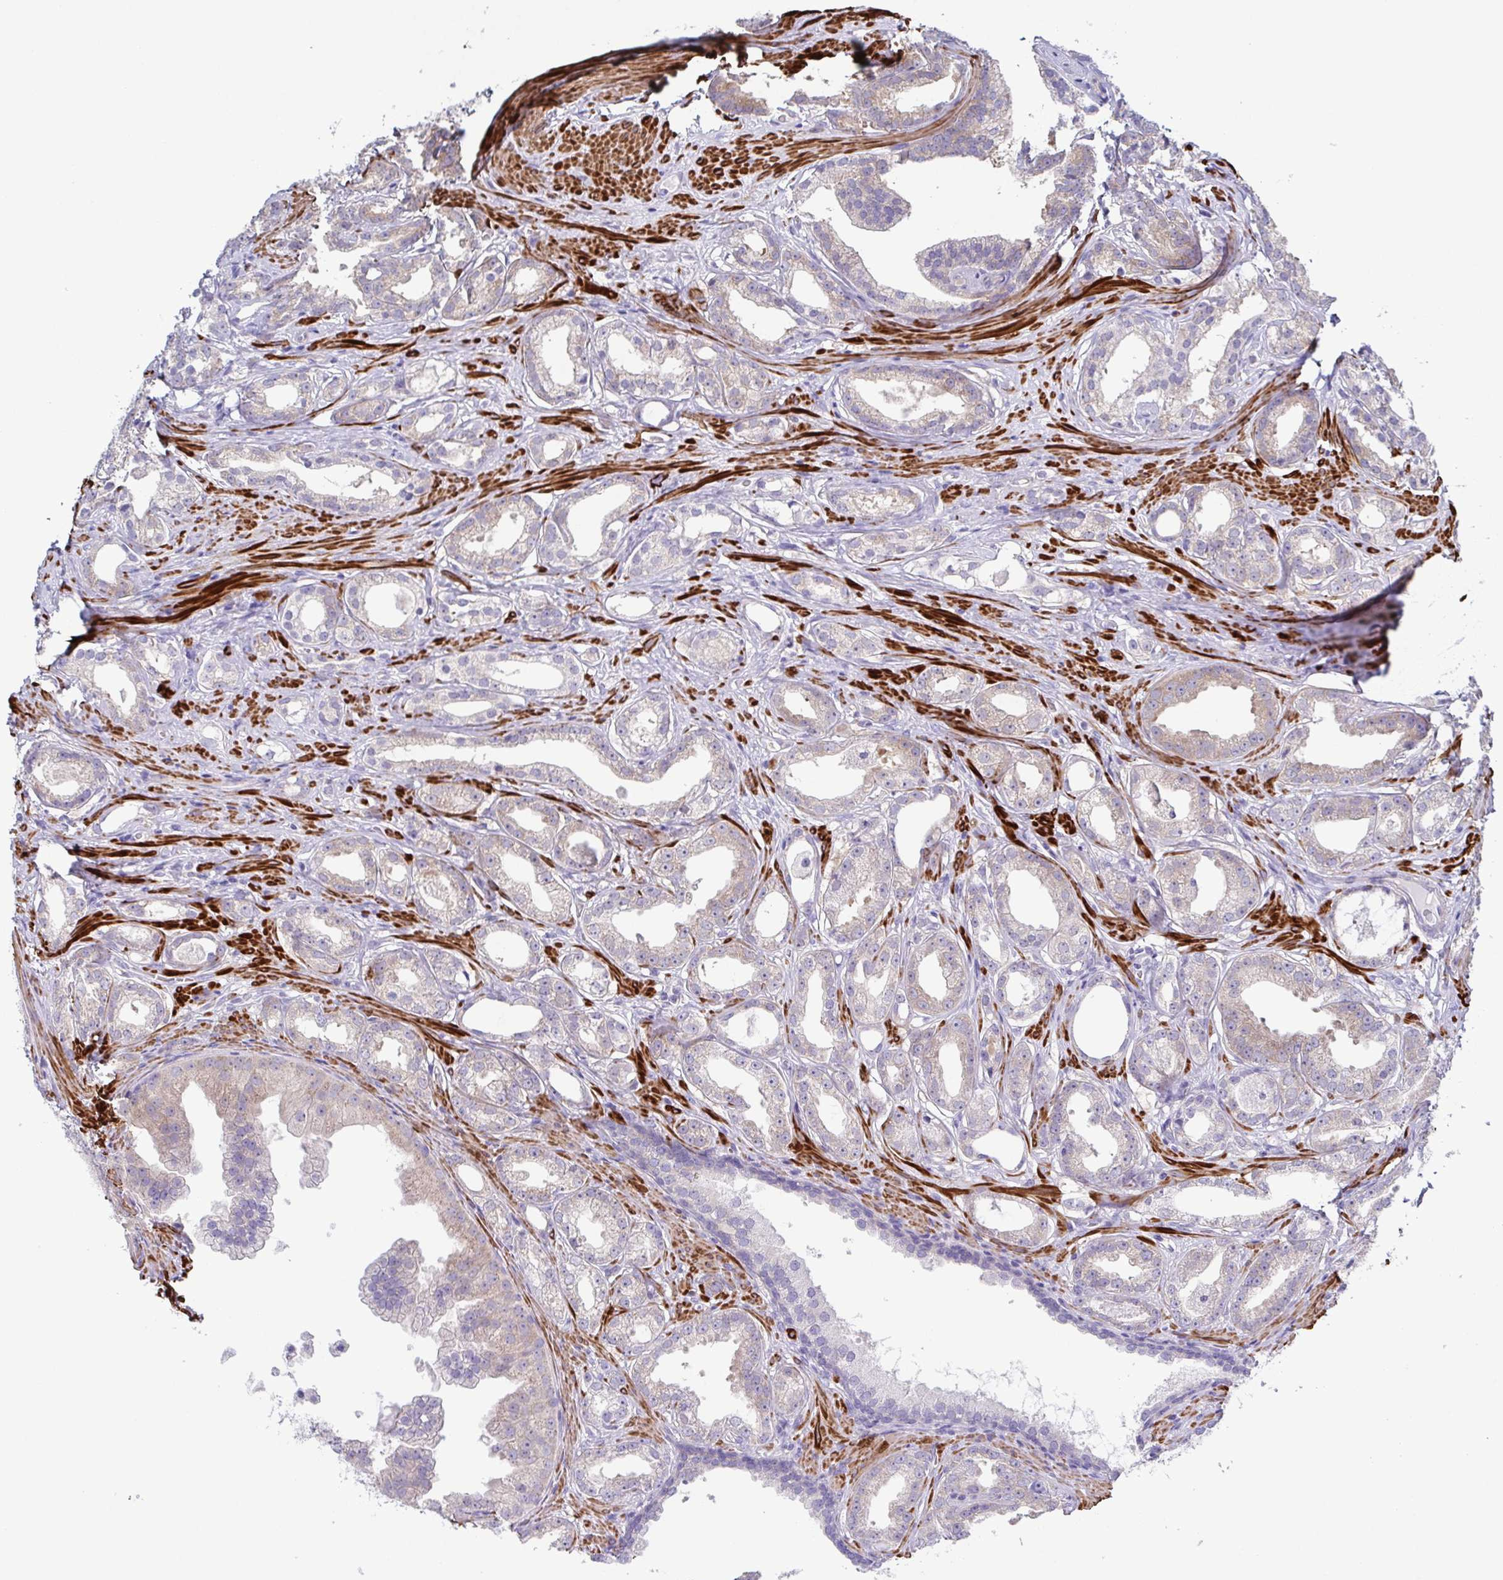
{"staining": {"intensity": "weak", "quantity": "25%-75%", "location": "cytoplasmic/membranous"}, "tissue": "prostate cancer", "cell_type": "Tumor cells", "image_type": "cancer", "snomed": [{"axis": "morphology", "description": "Adenocarcinoma, Low grade"}, {"axis": "topography", "description": "Prostate"}], "caption": "Immunohistochemistry (IHC) micrograph of neoplastic tissue: prostate cancer (low-grade adenocarcinoma) stained using IHC demonstrates low levels of weak protein expression localized specifically in the cytoplasmic/membranous of tumor cells, appearing as a cytoplasmic/membranous brown color.", "gene": "CFAP97D1", "patient": {"sex": "male", "age": 65}}